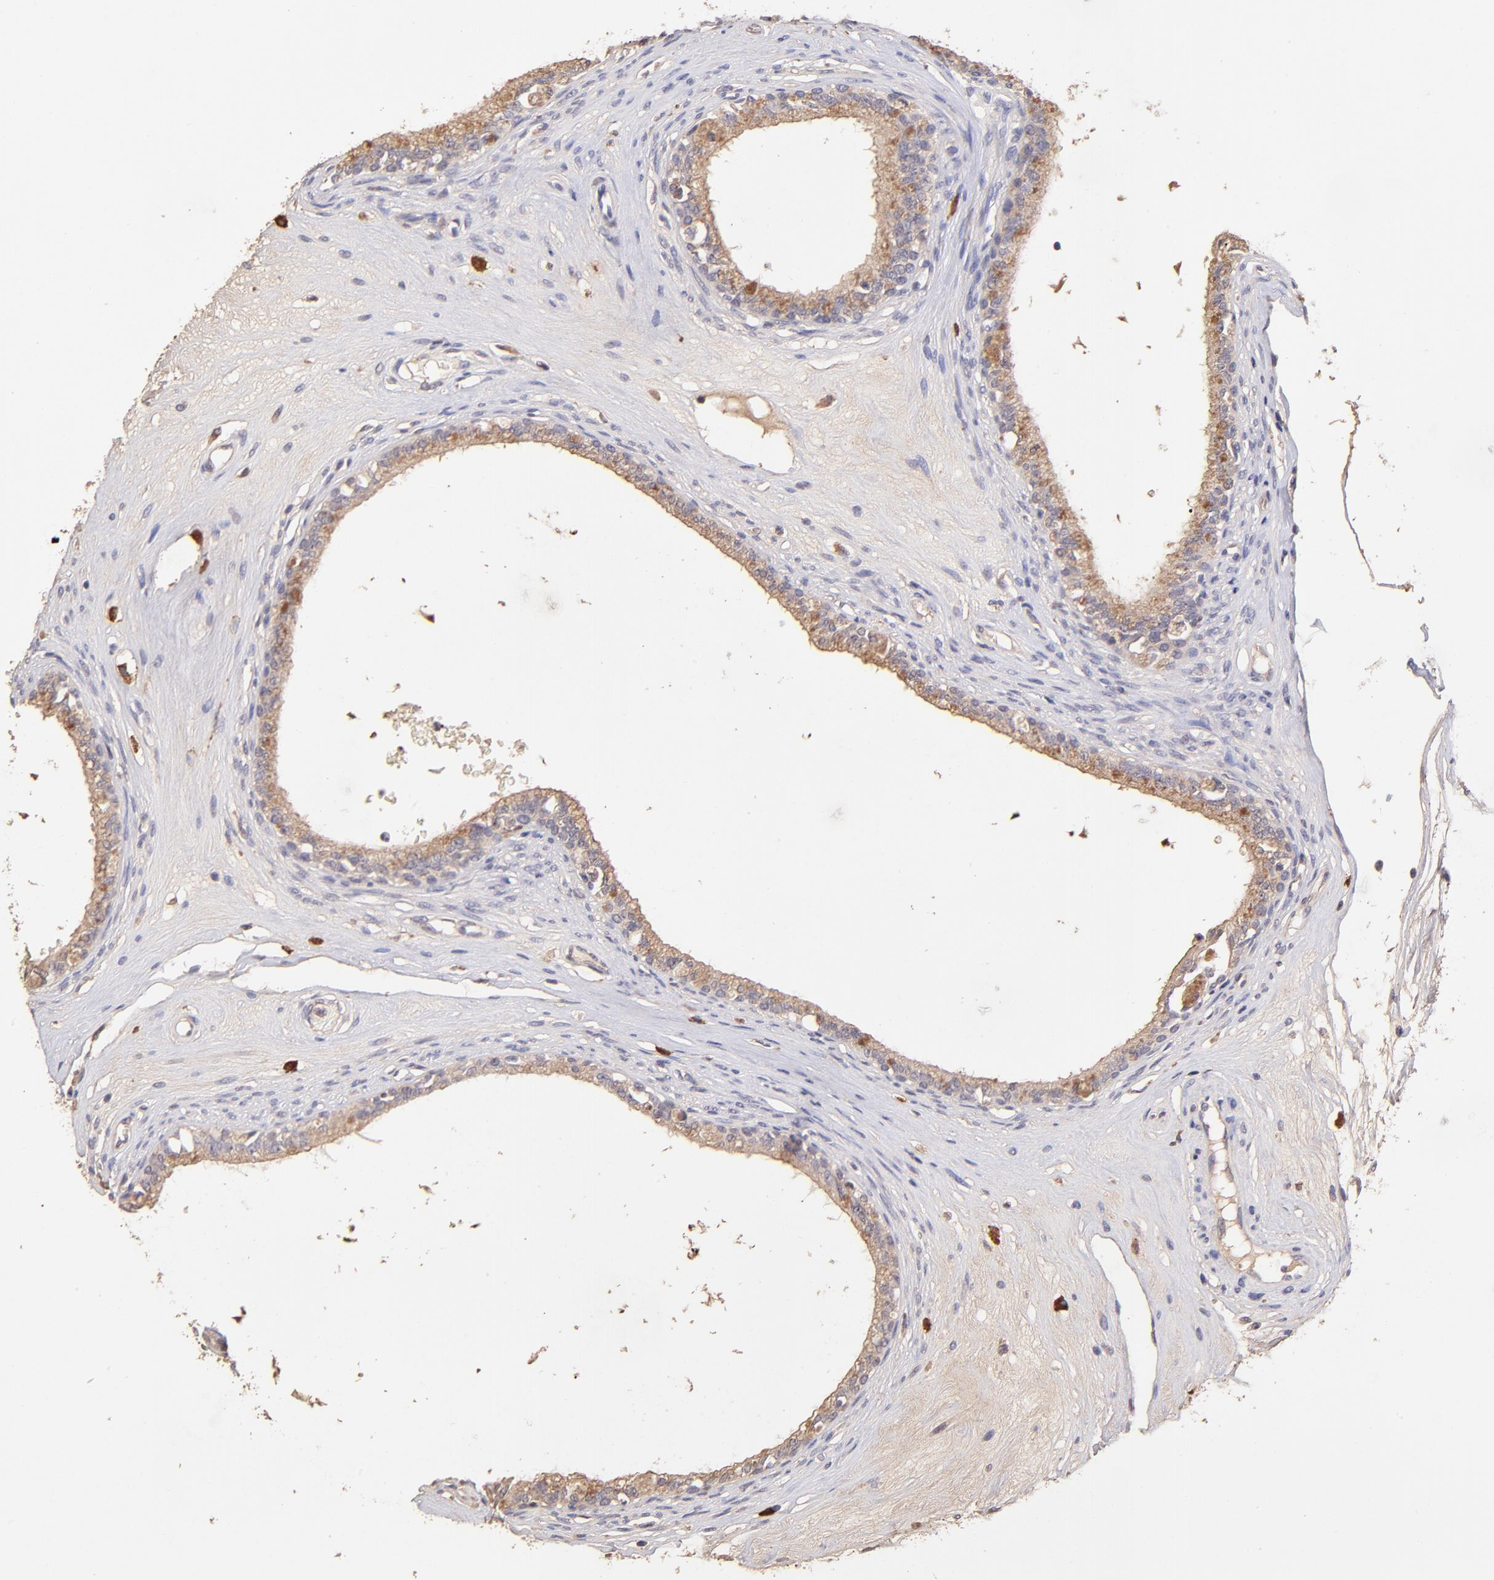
{"staining": {"intensity": "weak", "quantity": ">75%", "location": "cytoplasmic/membranous"}, "tissue": "epididymis", "cell_type": "Glandular cells", "image_type": "normal", "snomed": [{"axis": "morphology", "description": "Normal tissue, NOS"}, {"axis": "morphology", "description": "Inflammation, NOS"}, {"axis": "topography", "description": "Epididymis"}], "caption": "Glandular cells reveal weak cytoplasmic/membranous expression in approximately >75% of cells in unremarkable epididymis. The protein of interest is stained brown, and the nuclei are stained in blue (DAB IHC with brightfield microscopy, high magnification).", "gene": "RNASEL", "patient": {"sex": "male", "age": 84}}